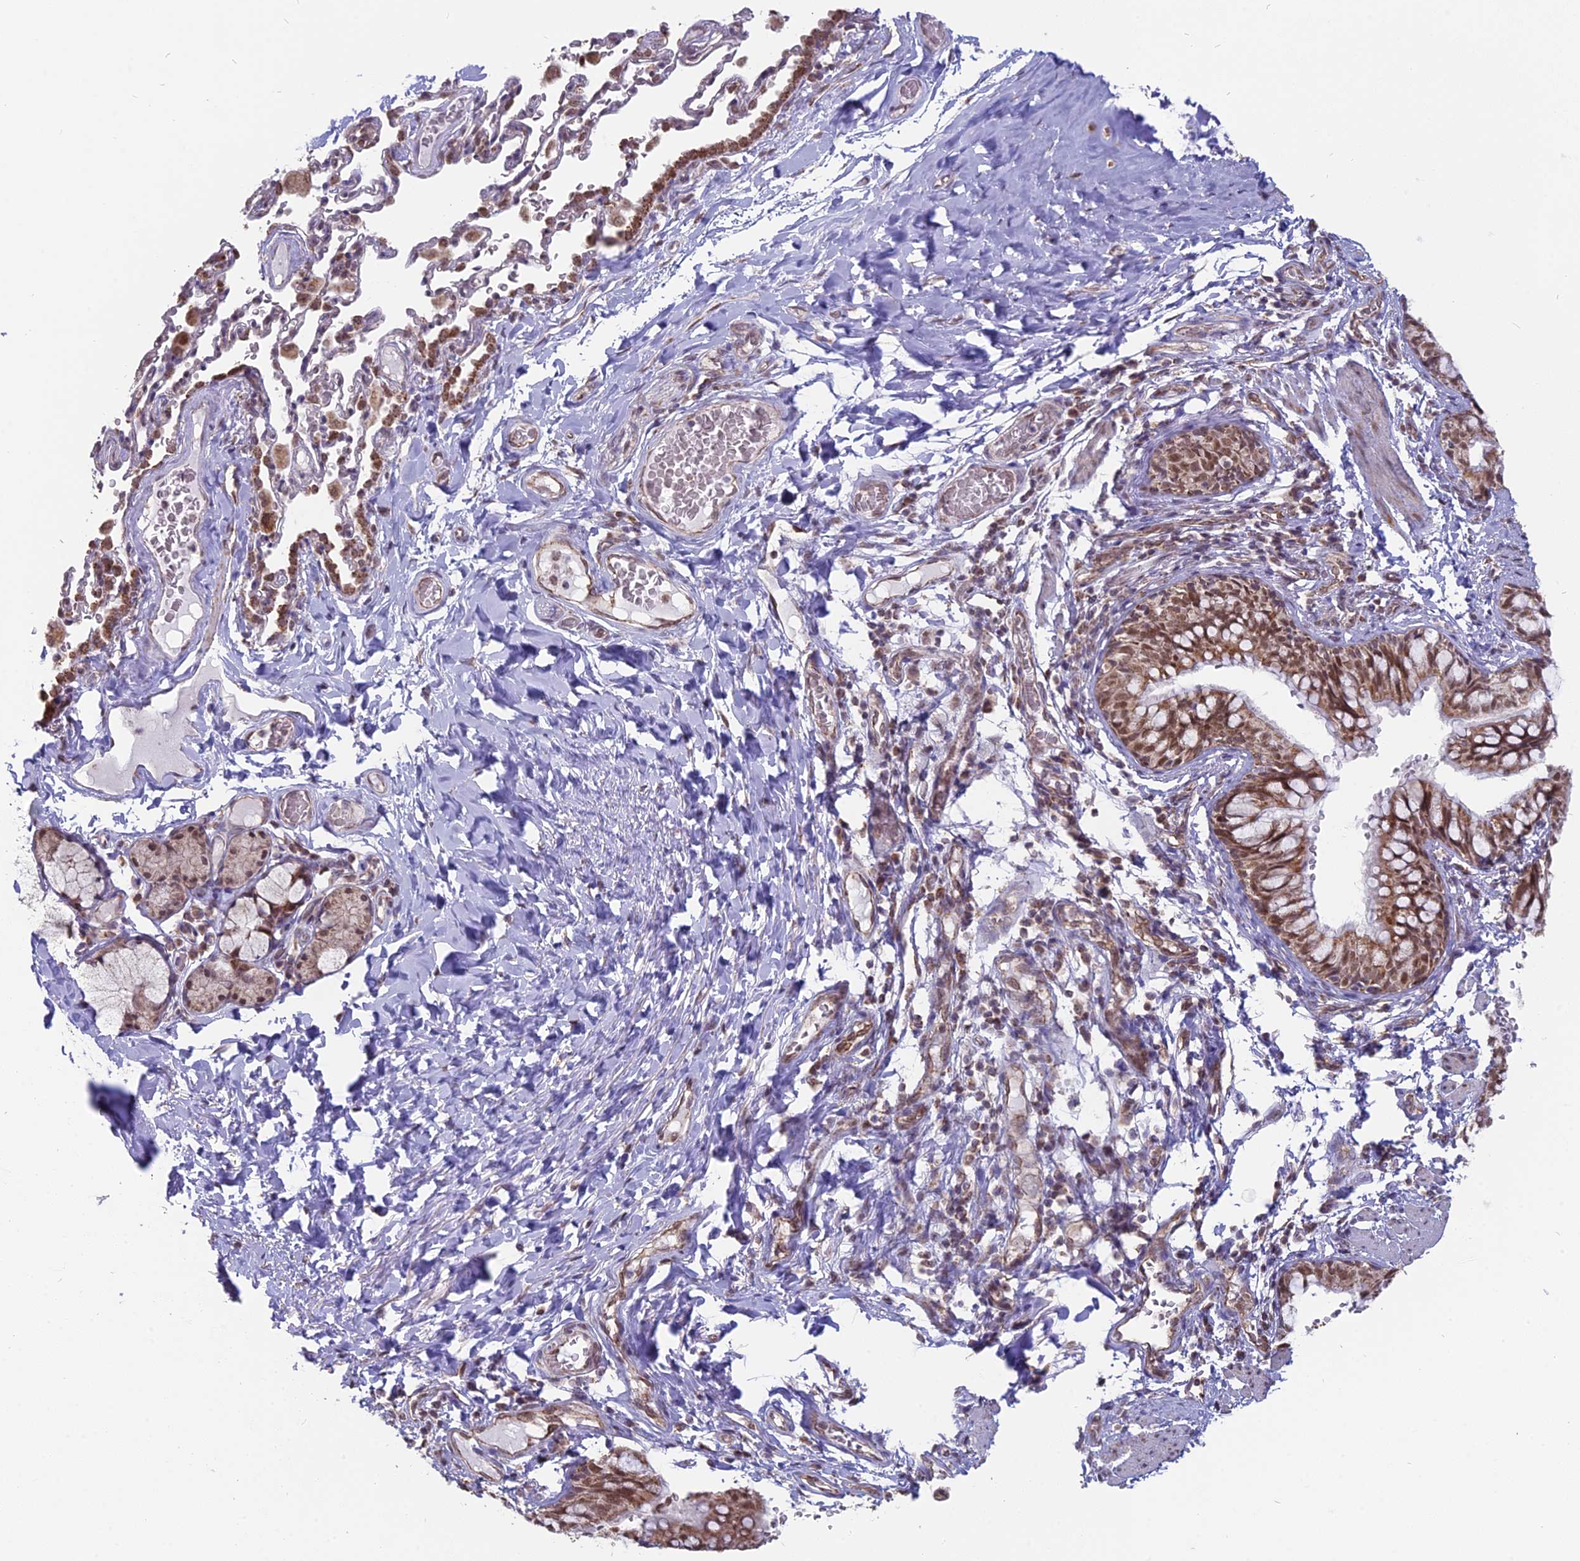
{"staining": {"intensity": "moderate", "quantity": ">75%", "location": "cytoplasmic/membranous,nuclear"}, "tissue": "bronchus", "cell_type": "Respiratory epithelial cells", "image_type": "normal", "snomed": [{"axis": "morphology", "description": "Normal tissue, NOS"}, {"axis": "topography", "description": "Cartilage tissue"}, {"axis": "topography", "description": "Bronchus"}], "caption": "Immunohistochemistry staining of unremarkable bronchus, which demonstrates medium levels of moderate cytoplasmic/membranous,nuclear expression in approximately >75% of respiratory epithelial cells indicating moderate cytoplasmic/membranous,nuclear protein staining. The staining was performed using DAB (3,3'-diaminobenzidine) (brown) for protein detection and nuclei were counterstained in hematoxylin (blue).", "gene": "ARHGAP40", "patient": {"sex": "female", "age": 36}}